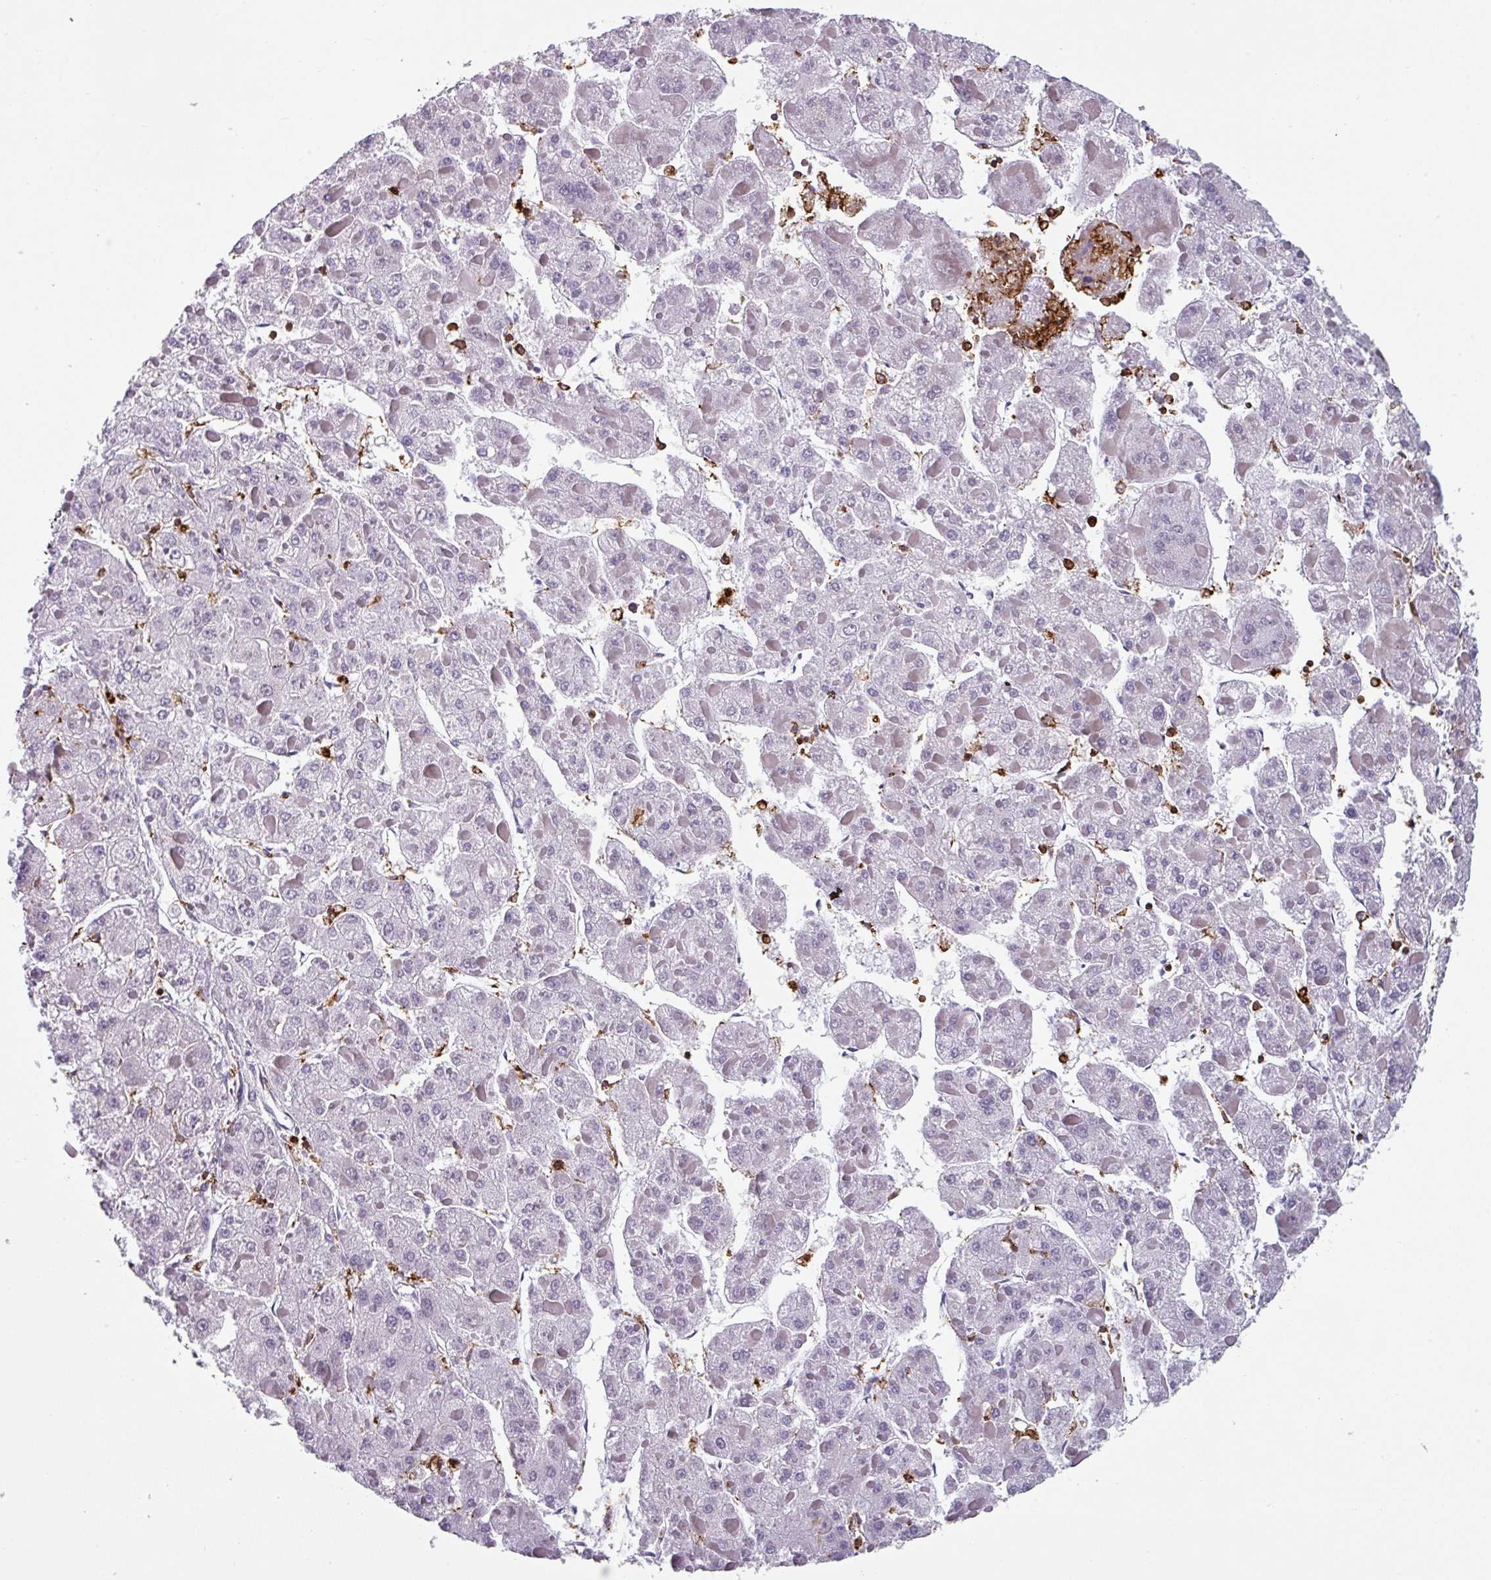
{"staining": {"intensity": "negative", "quantity": "none", "location": "none"}, "tissue": "liver cancer", "cell_type": "Tumor cells", "image_type": "cancer", "snomed": [{"axis": "morphology", "description": "Carcinoma, Hepatocellular, NOS"}, {"axis": "topography", "description": "Liver"}], "caption": "This histopathology image is of liver hepatocellular carcinoma stained with IHC to label a protein in brown with the nuclei are counter-stained blue. There is no expression in tumor cells.", "gene": "EXOSC5", "patient": {"sex": "female", "age": 73}}